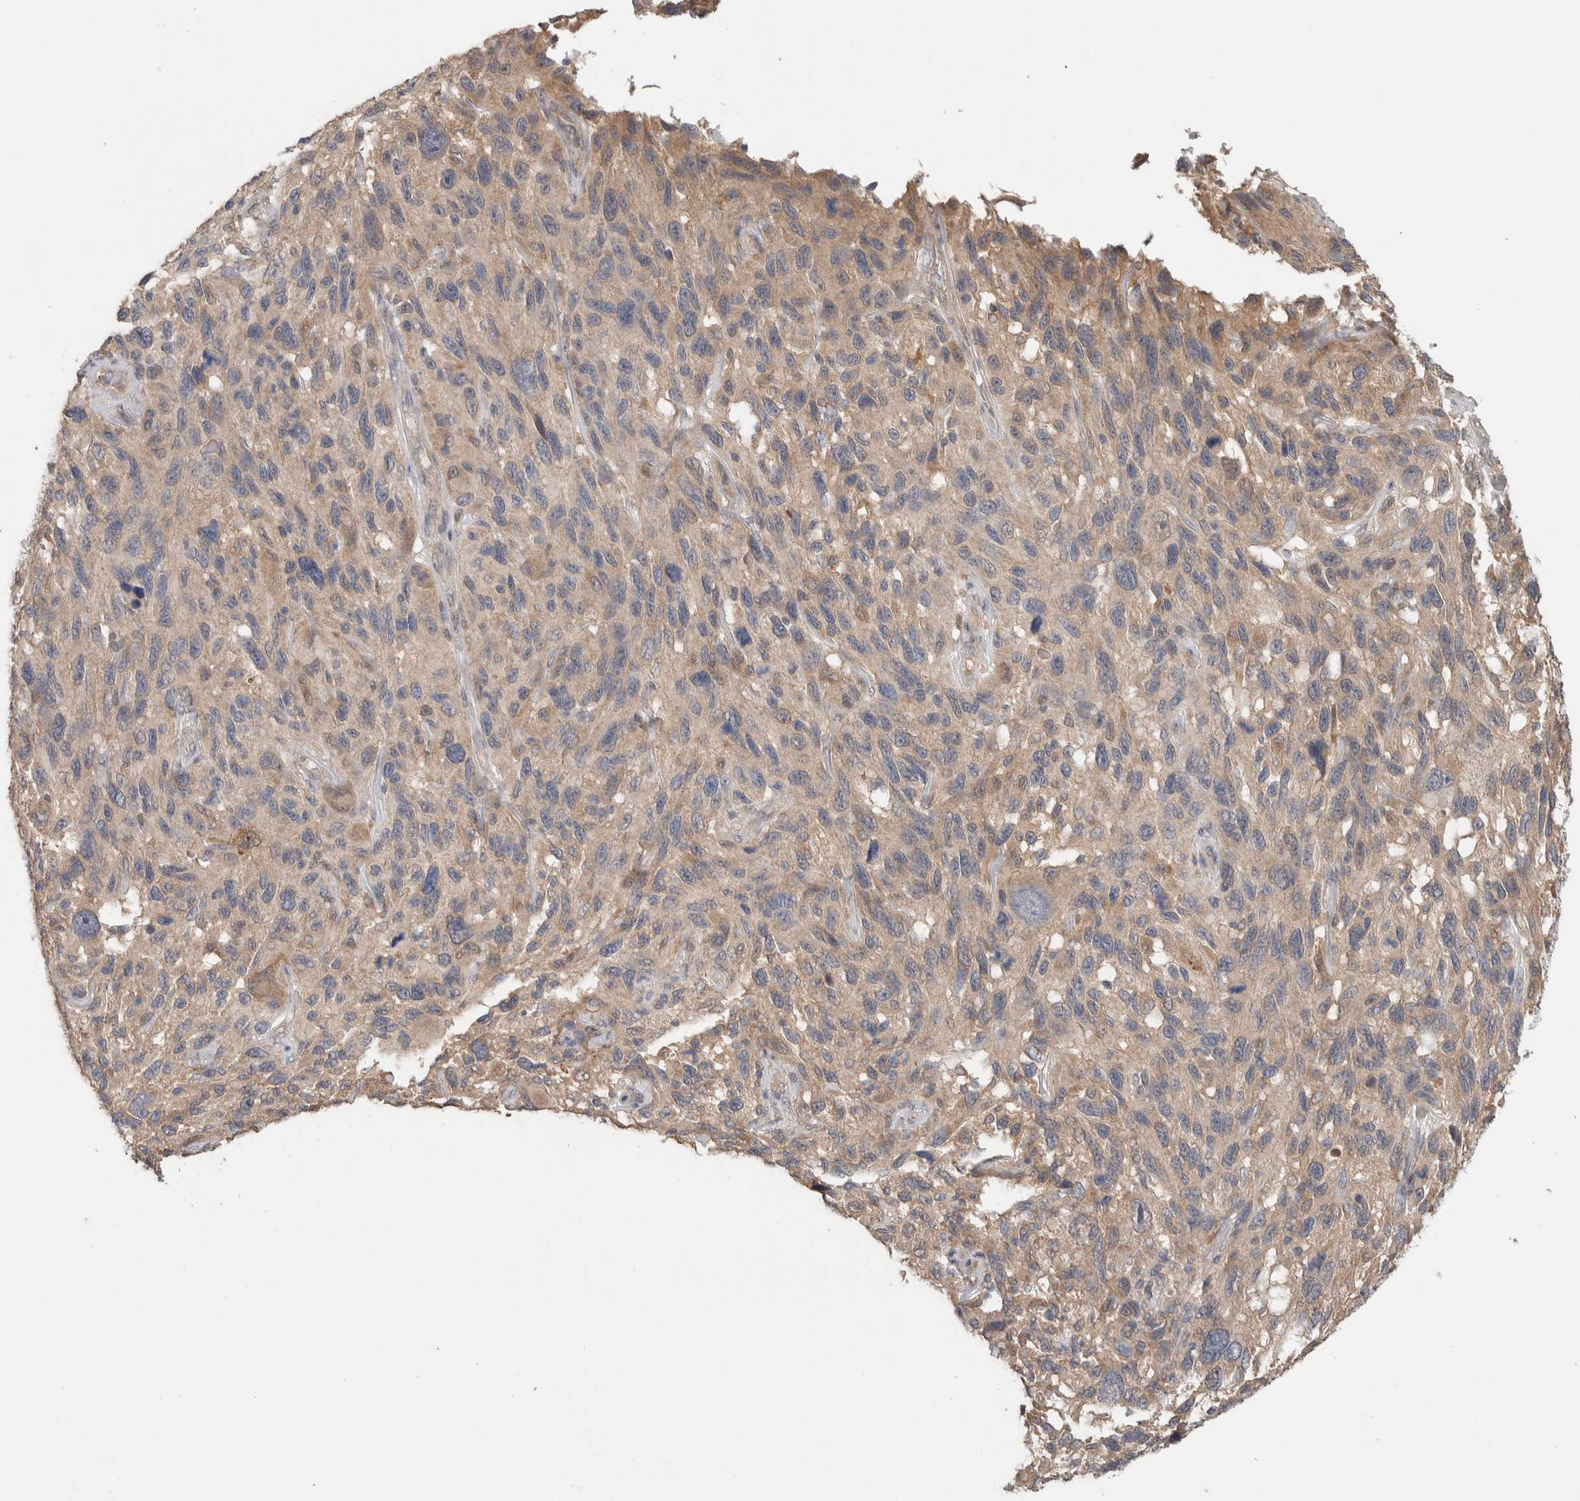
{"staining": {"intensity": "weak", "quantity": ">75%", "location": "cytoplasmic/membranous"}, "tissue": "melanoma", "cell_type": "Tumor cells", "image_type": "cancer", "snomed": [{"axis": "morphology", "description": "Malignant melanoma, NOS"}, {"axis": "topography", "description": "Skin"}], "caption": "Protein expression analysis of human malignant melanoma reveals weak cytoplasmic/membranous positivity in about >75% of tumor cells. The protein of interest is shown in brown color, while the nuclei are stained blue.", "gene": "KCNJ5", "patient": {"sex": "male", "age": 53}}